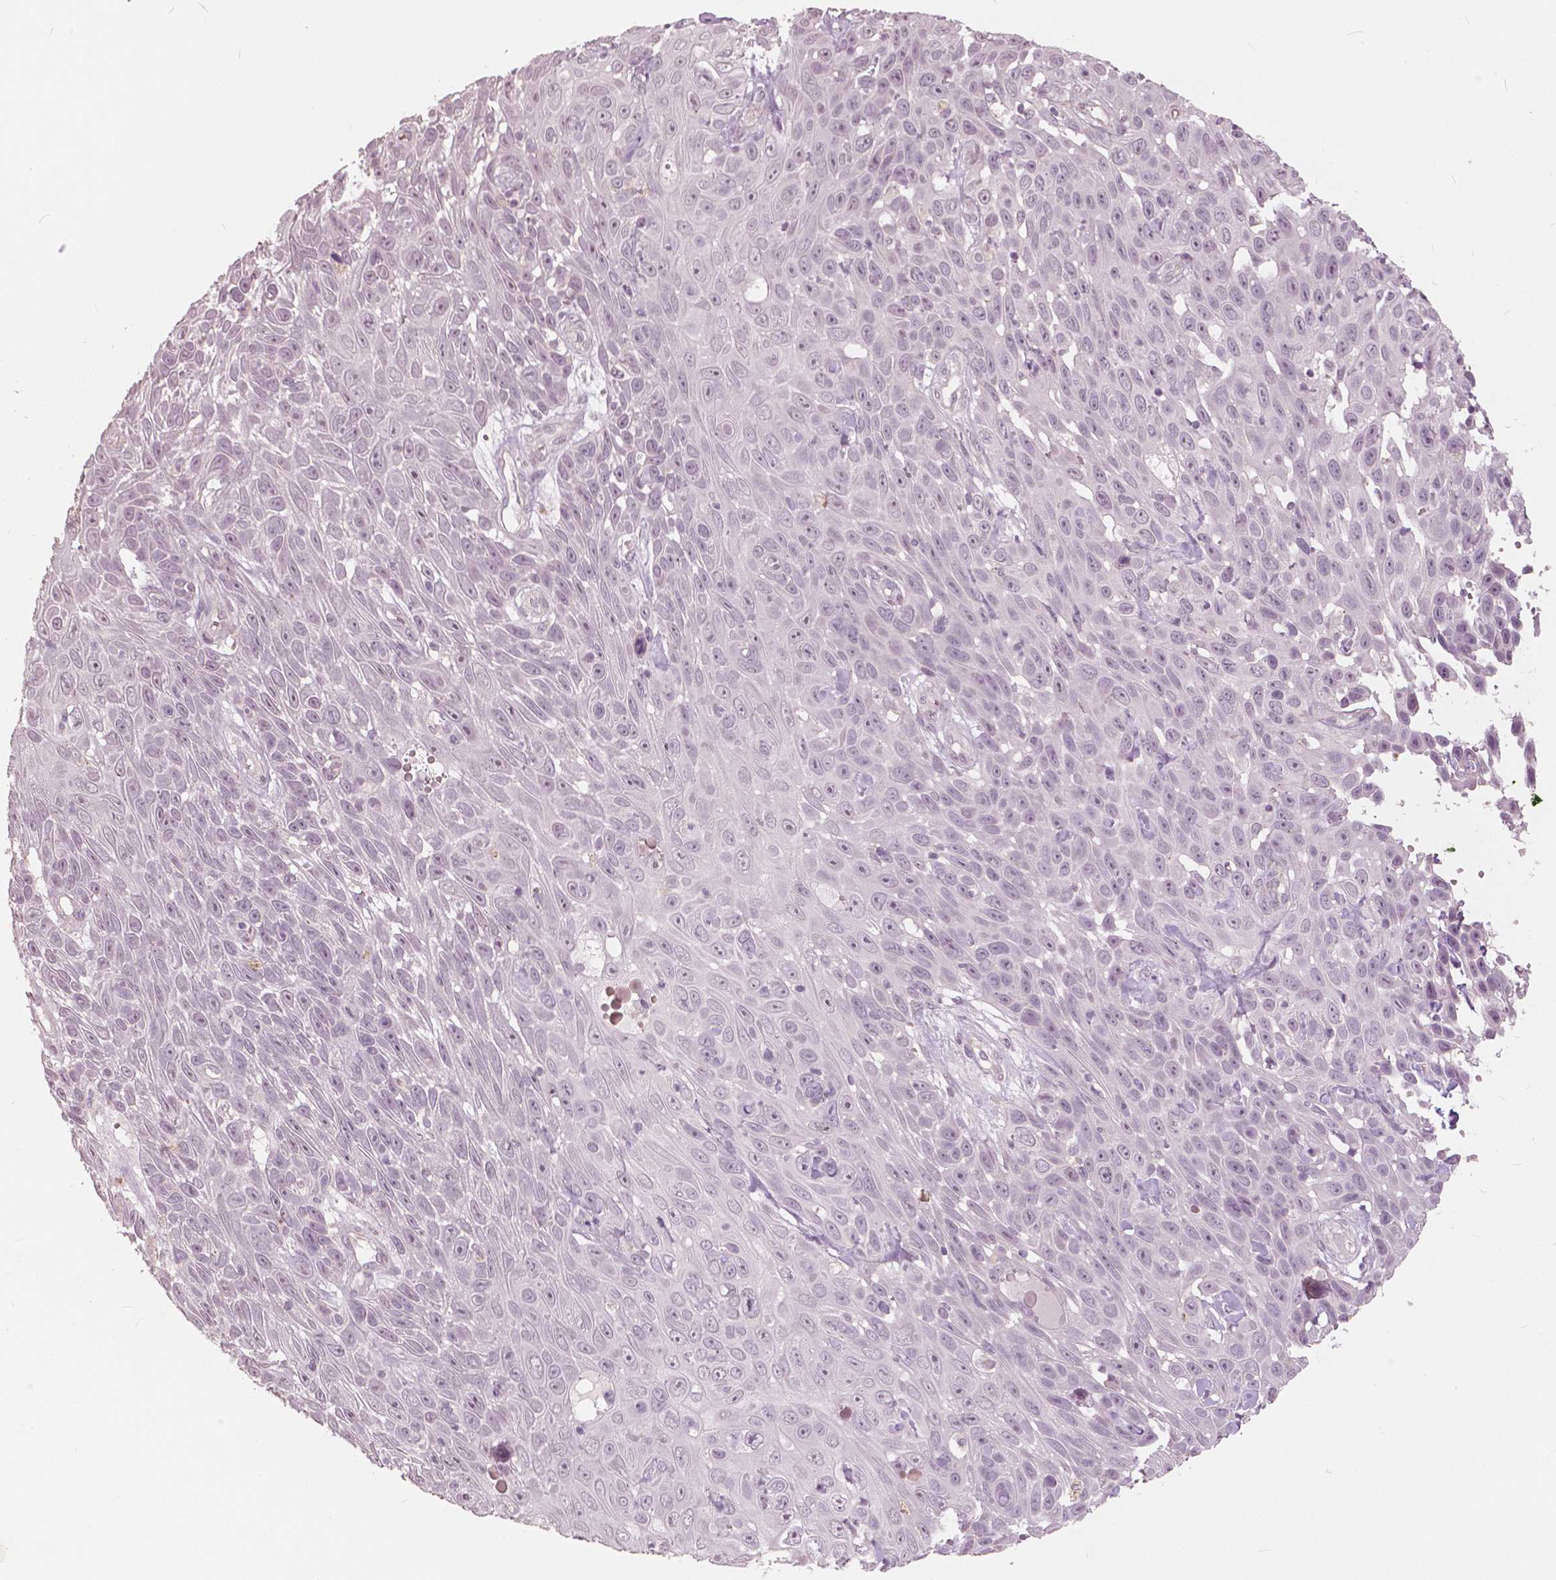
{"staining": {"intensity": "negative", "quantity": "none", "location": "none"}, "tissue": "skin cancer", "cell_type": "Tumor cells", "image_type": "cancer", "snomed": [{"axis": "morphology", "description": "Squamous cell carcinoma, NOS"}, {"axis": "topography", "description": "Skin"}], "caption": "DAB immunohistochemical staining of human skin squamous cell carcinoma reveals no significant staining in tumor cells. Brightfield microscopy of immunohistochemistry (IHC) stained with DAB (3,3'-diaminobenzidine) (brown) and hematoxylin (blue), captured at high magnification.", "gene": "NANOG", "patient": {"sex": "male", "age": 82}}